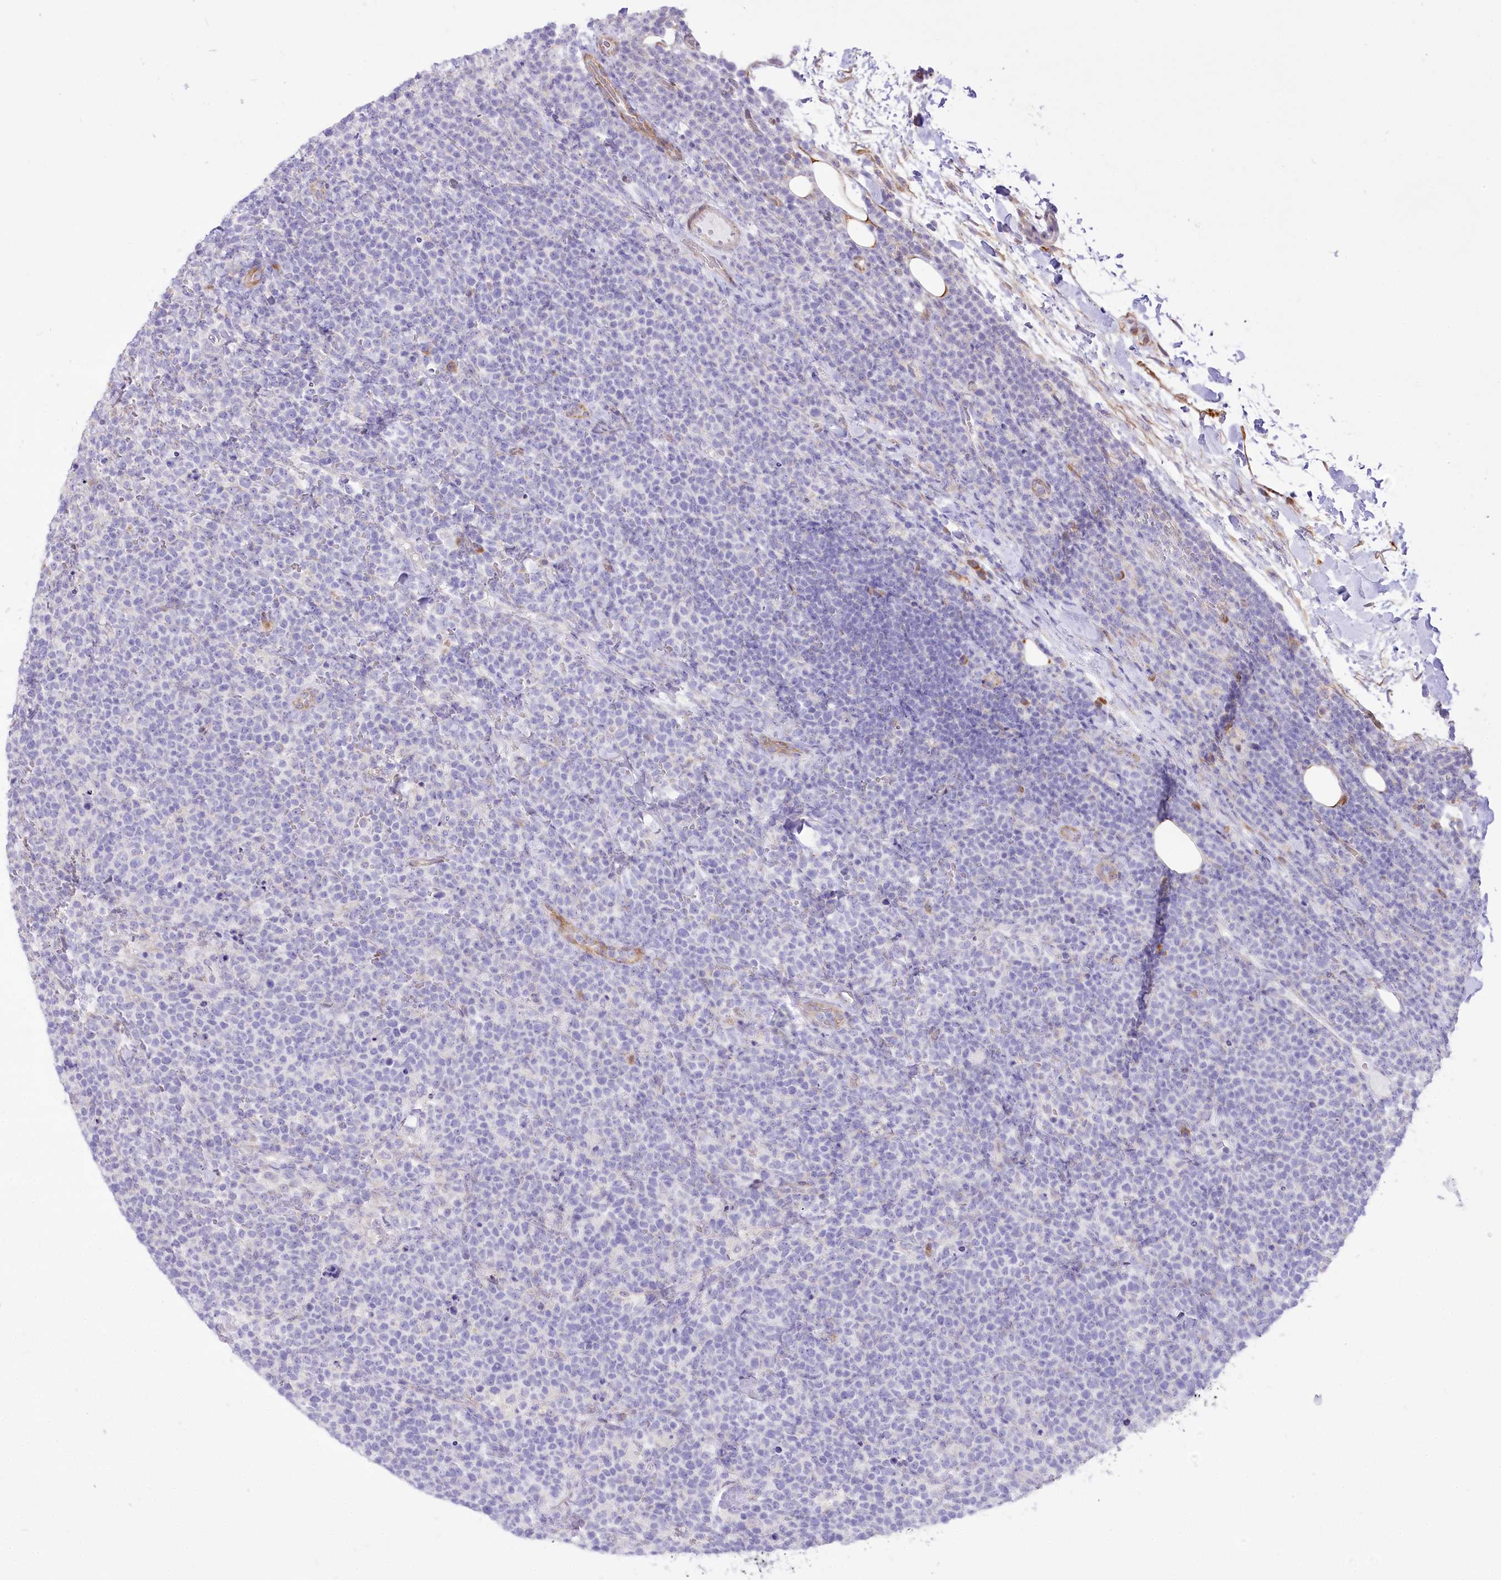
{"staining": {"intensity": "negative", "quantity": "none", "location": "none"}, "tissue": "lymphoma", "cell_type": "Tumor cells", "image_type": "cancer", "snomed": [{"axis": "morphology", "description": "Malignant lymphoma, non-Hodgkin's type, High grade"}, {"axis": "topography", "description": "Lymph node"}], "caption": "Lymphoma was stained to show a protein in brown. There is no significant expression in tumor cells.", "gene": "STT3B", "patient": {"sex": "male", "age": 61}}